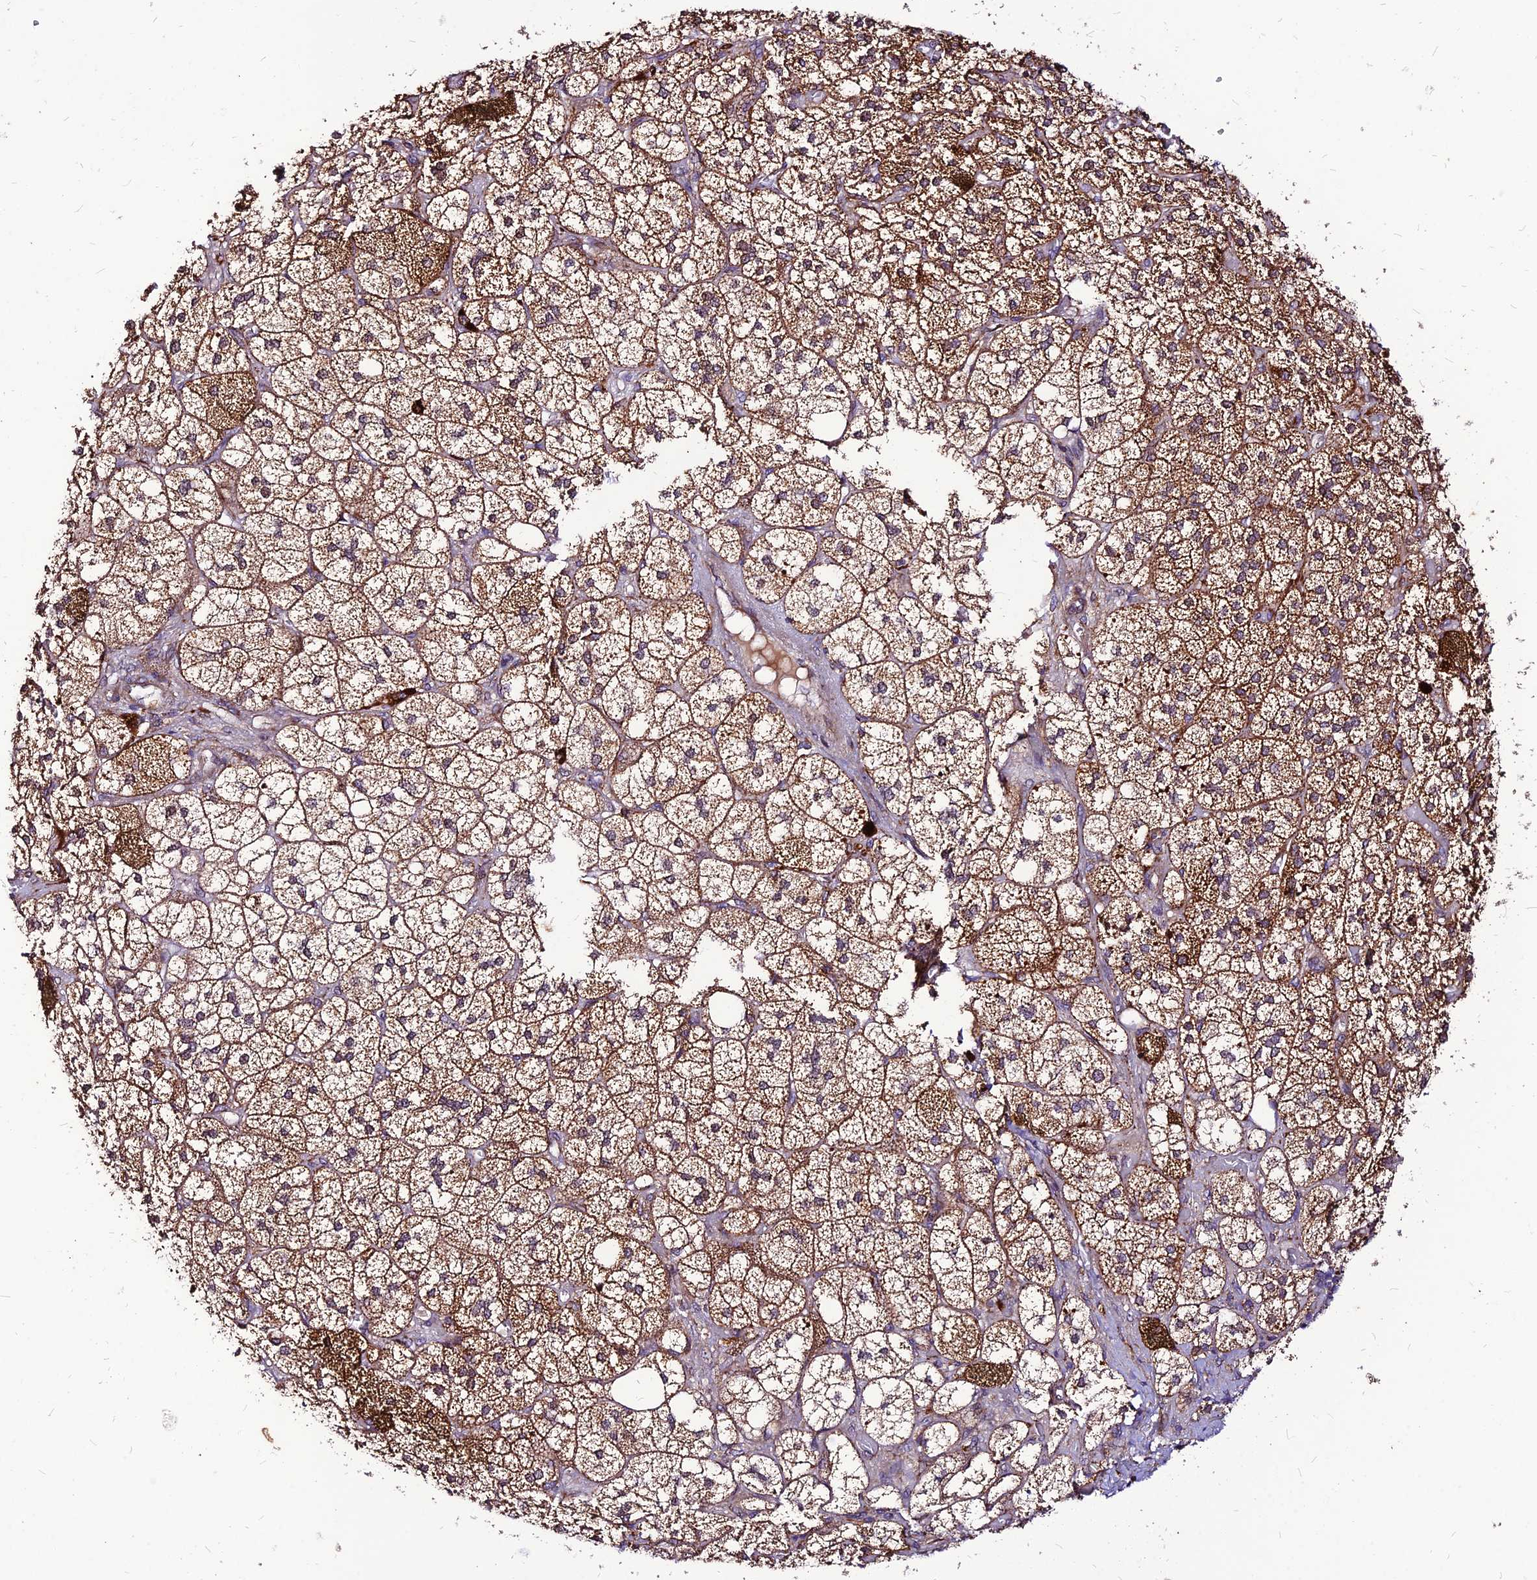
{"staining": {"intensity": "strong", "quantity": ">75%", "location": "cytoplasmic/membranous"}, "tissue": "adrenal gland", "cell_type": "Glandular cells", "image_type": "normal", "snomed": [{"axis": "morphology", "description": "Normal tissue, NOS"}, {"axis": "topography", "description": "Adrenal gland"}], "caption": "Brown immunohistochemical staining in benign human adrenal gland displays strong cytoplasmic/membranous positivity in approximately >75% of glandular cells.", "gene": "ECI1", "patient": {"sex": "male", "age": 61}}